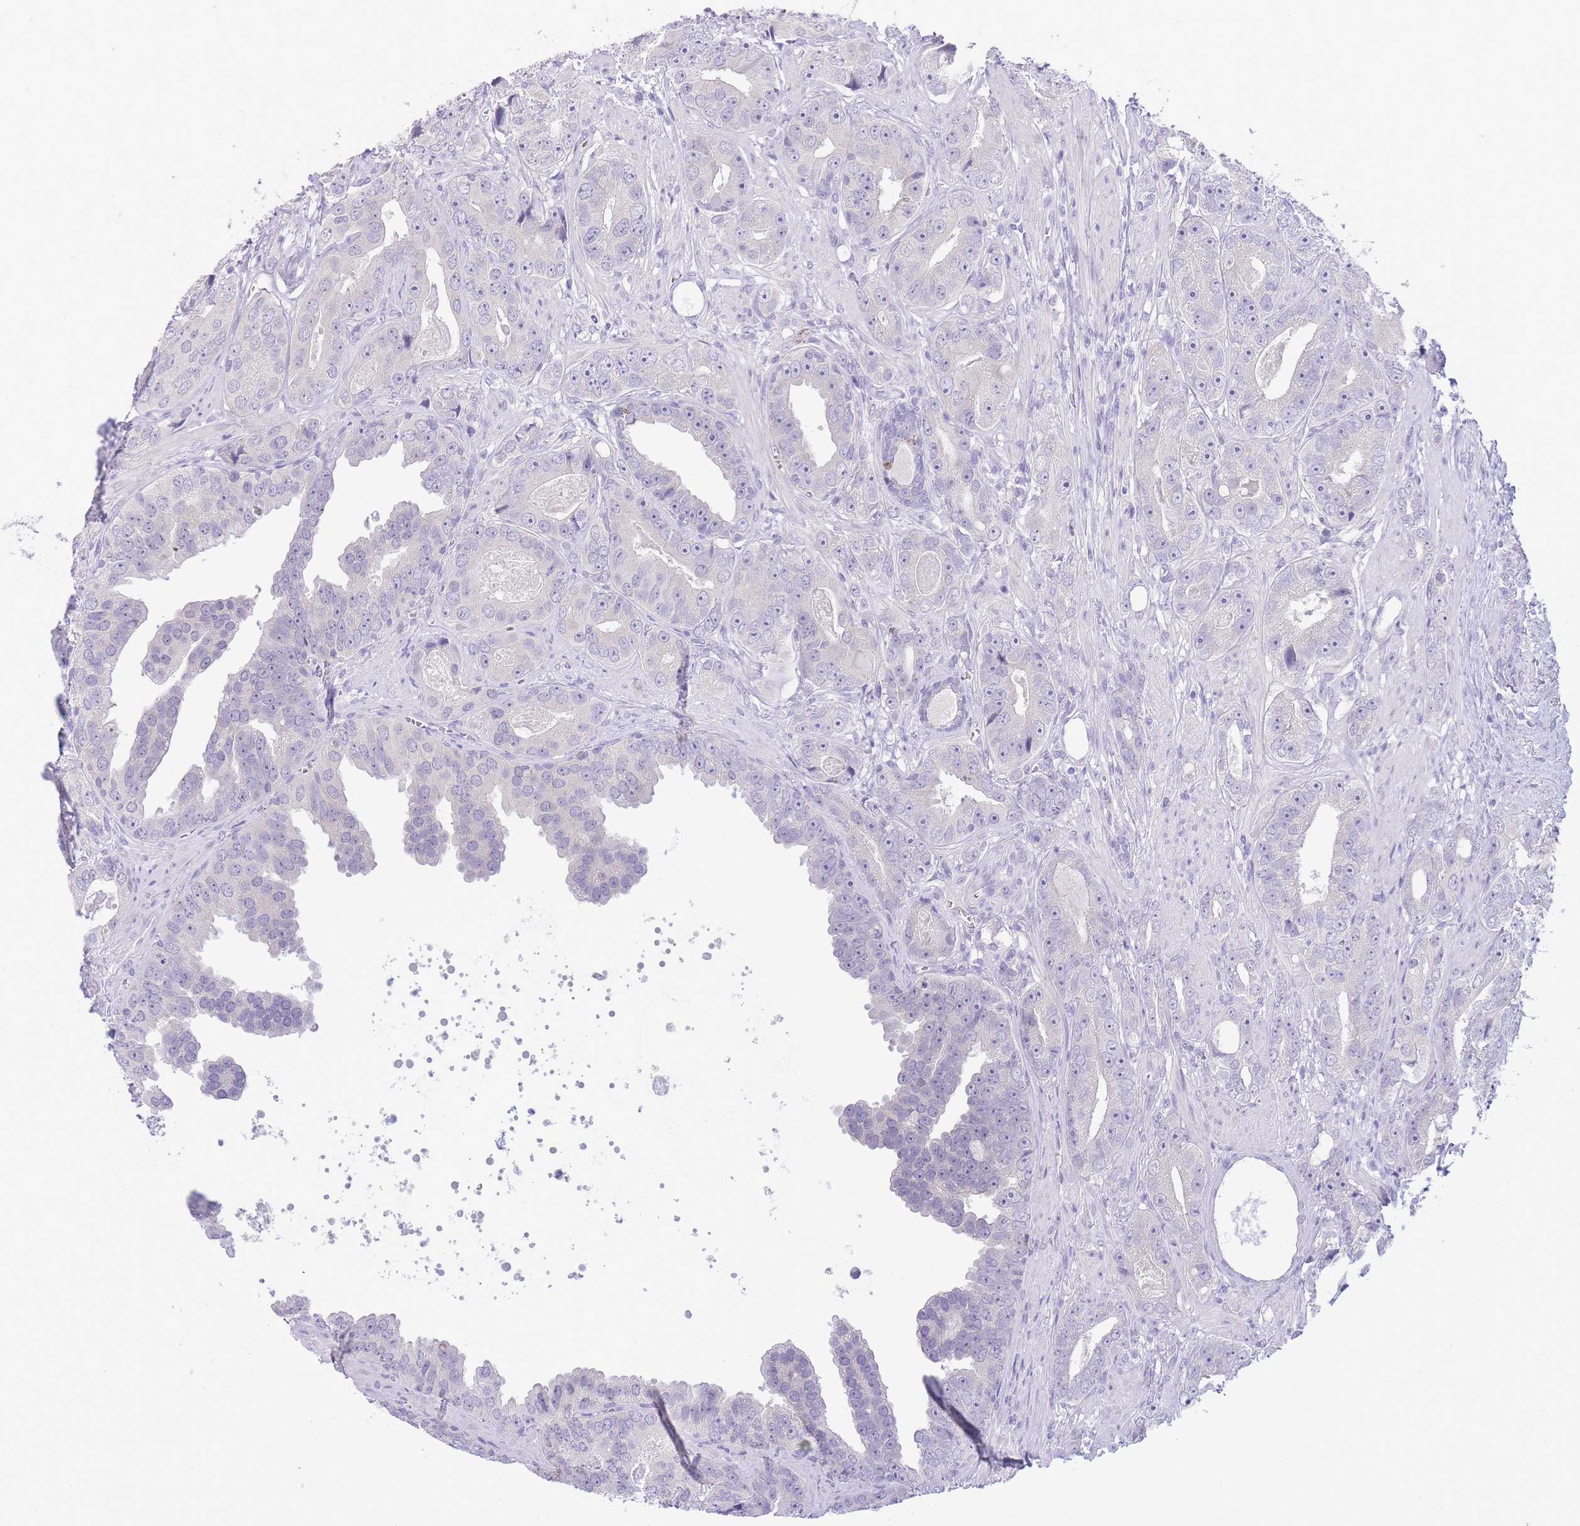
{"staining": {"intensity": "negative", "quantity": "none", "location": "none"}, "tissue": "prostate cancer", "cell_type": "Tumor cells", "image_type": "cancer", "snomed": [{"axis": "morphology", "description": "Adenocarcinoma, High grade"}, {"axis": "topography", "description": "Prostate"}], "caption": "High power microscopy photomicrograph of an immunohistochemistry (IHC) photomicrograph of prostate cancer, revealing no significant positivity in tumor cells.", "gene": "ASAP3", "patient": {"sex": "male", "age": 71}}